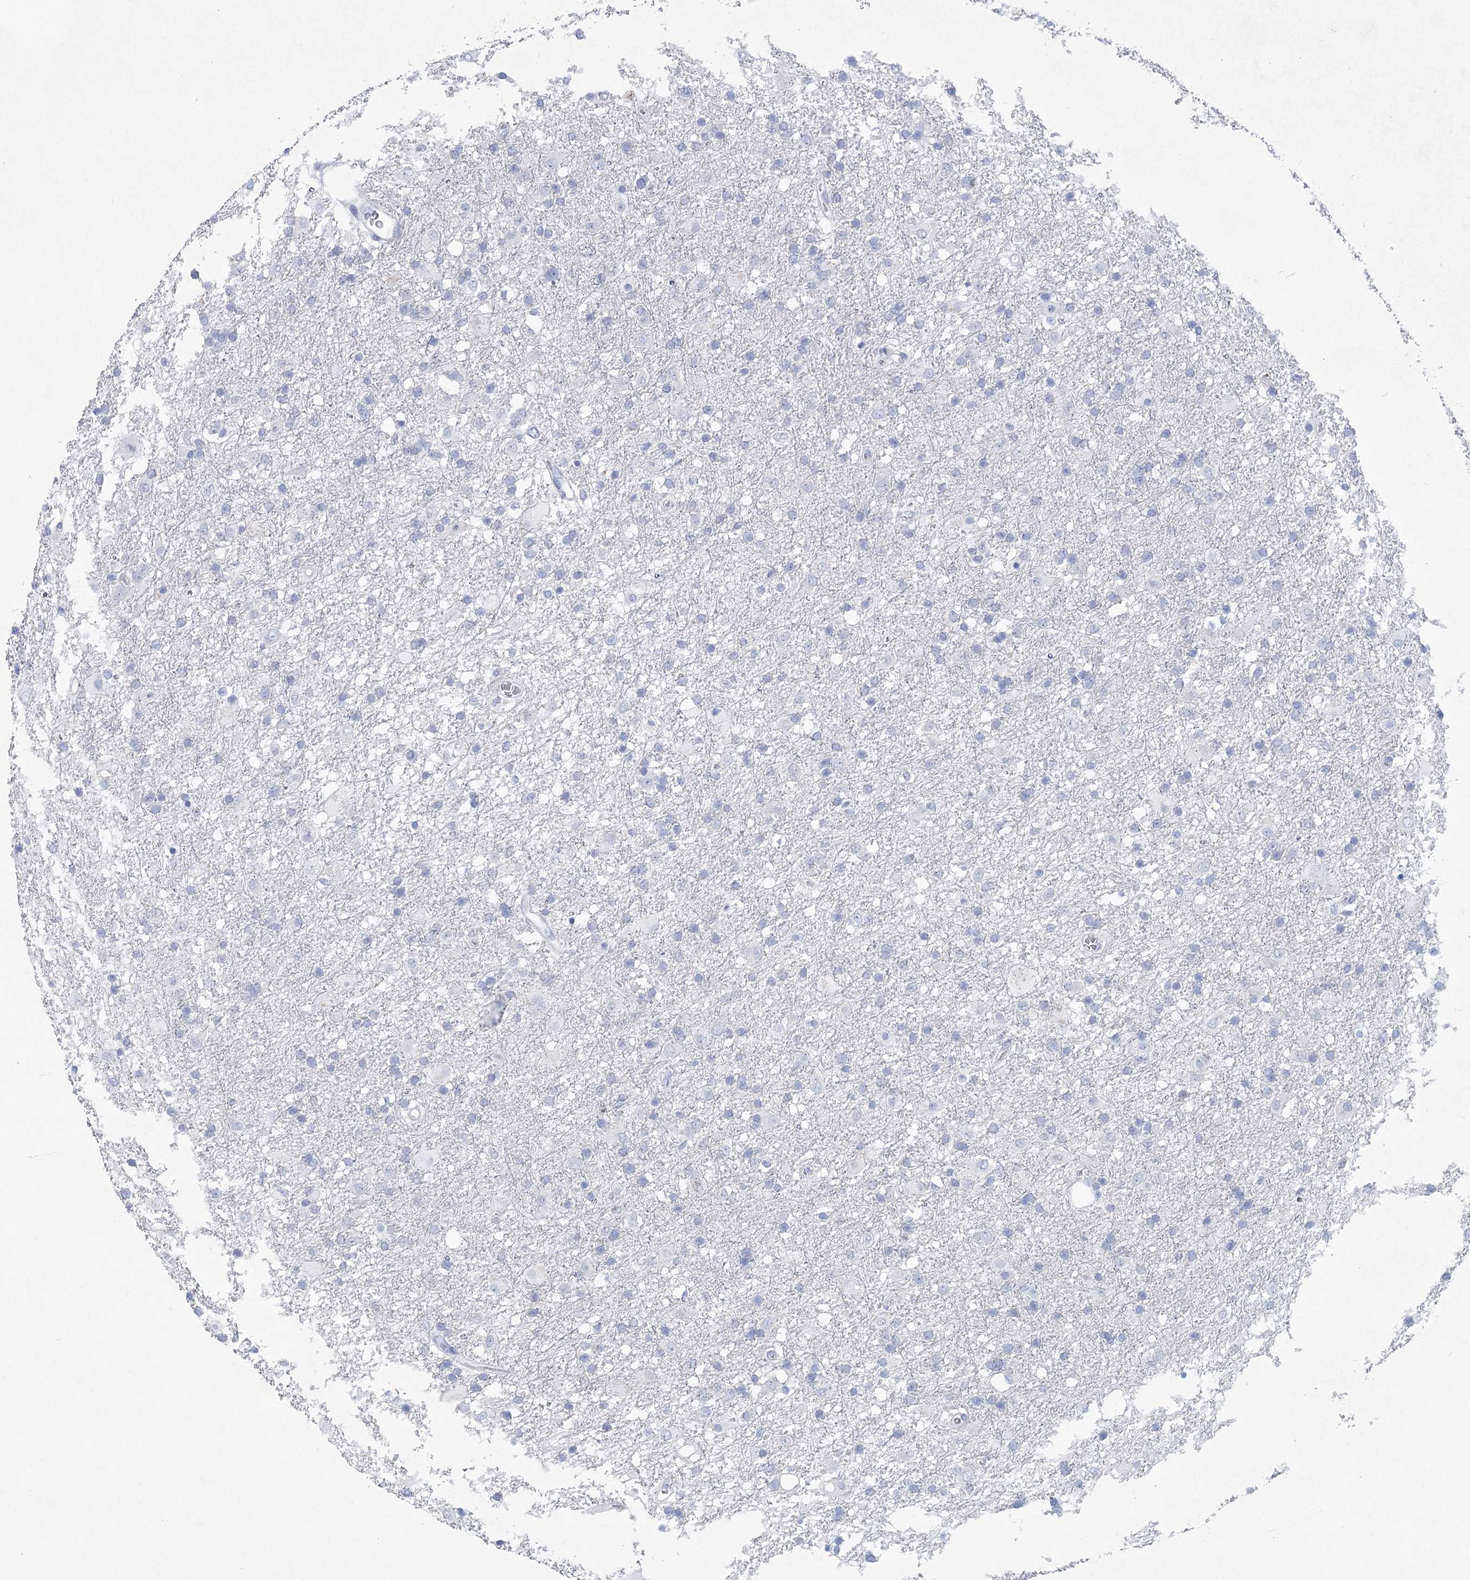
{"staining": {"intensity": "negative", "quantity": "none", "location": "none"}, "tissue": "glioma", "cell_type": "Tumor cells", "image_type": "cancer", "snomed": [{"axis": "morphology", "description": "Glioma, malignant, Low grade"}, {"axis": "topography", "description": "Brain"}], "caption": "A photomicrograph of human malignant low-grade glioma is negative for staining in tumor cells. (DAB immunohistochemistry (IHC) visualized using brightfield microscopy, high magnification).", "gene": "WDR74", "patient": {"sex": "male", "age": 65}}